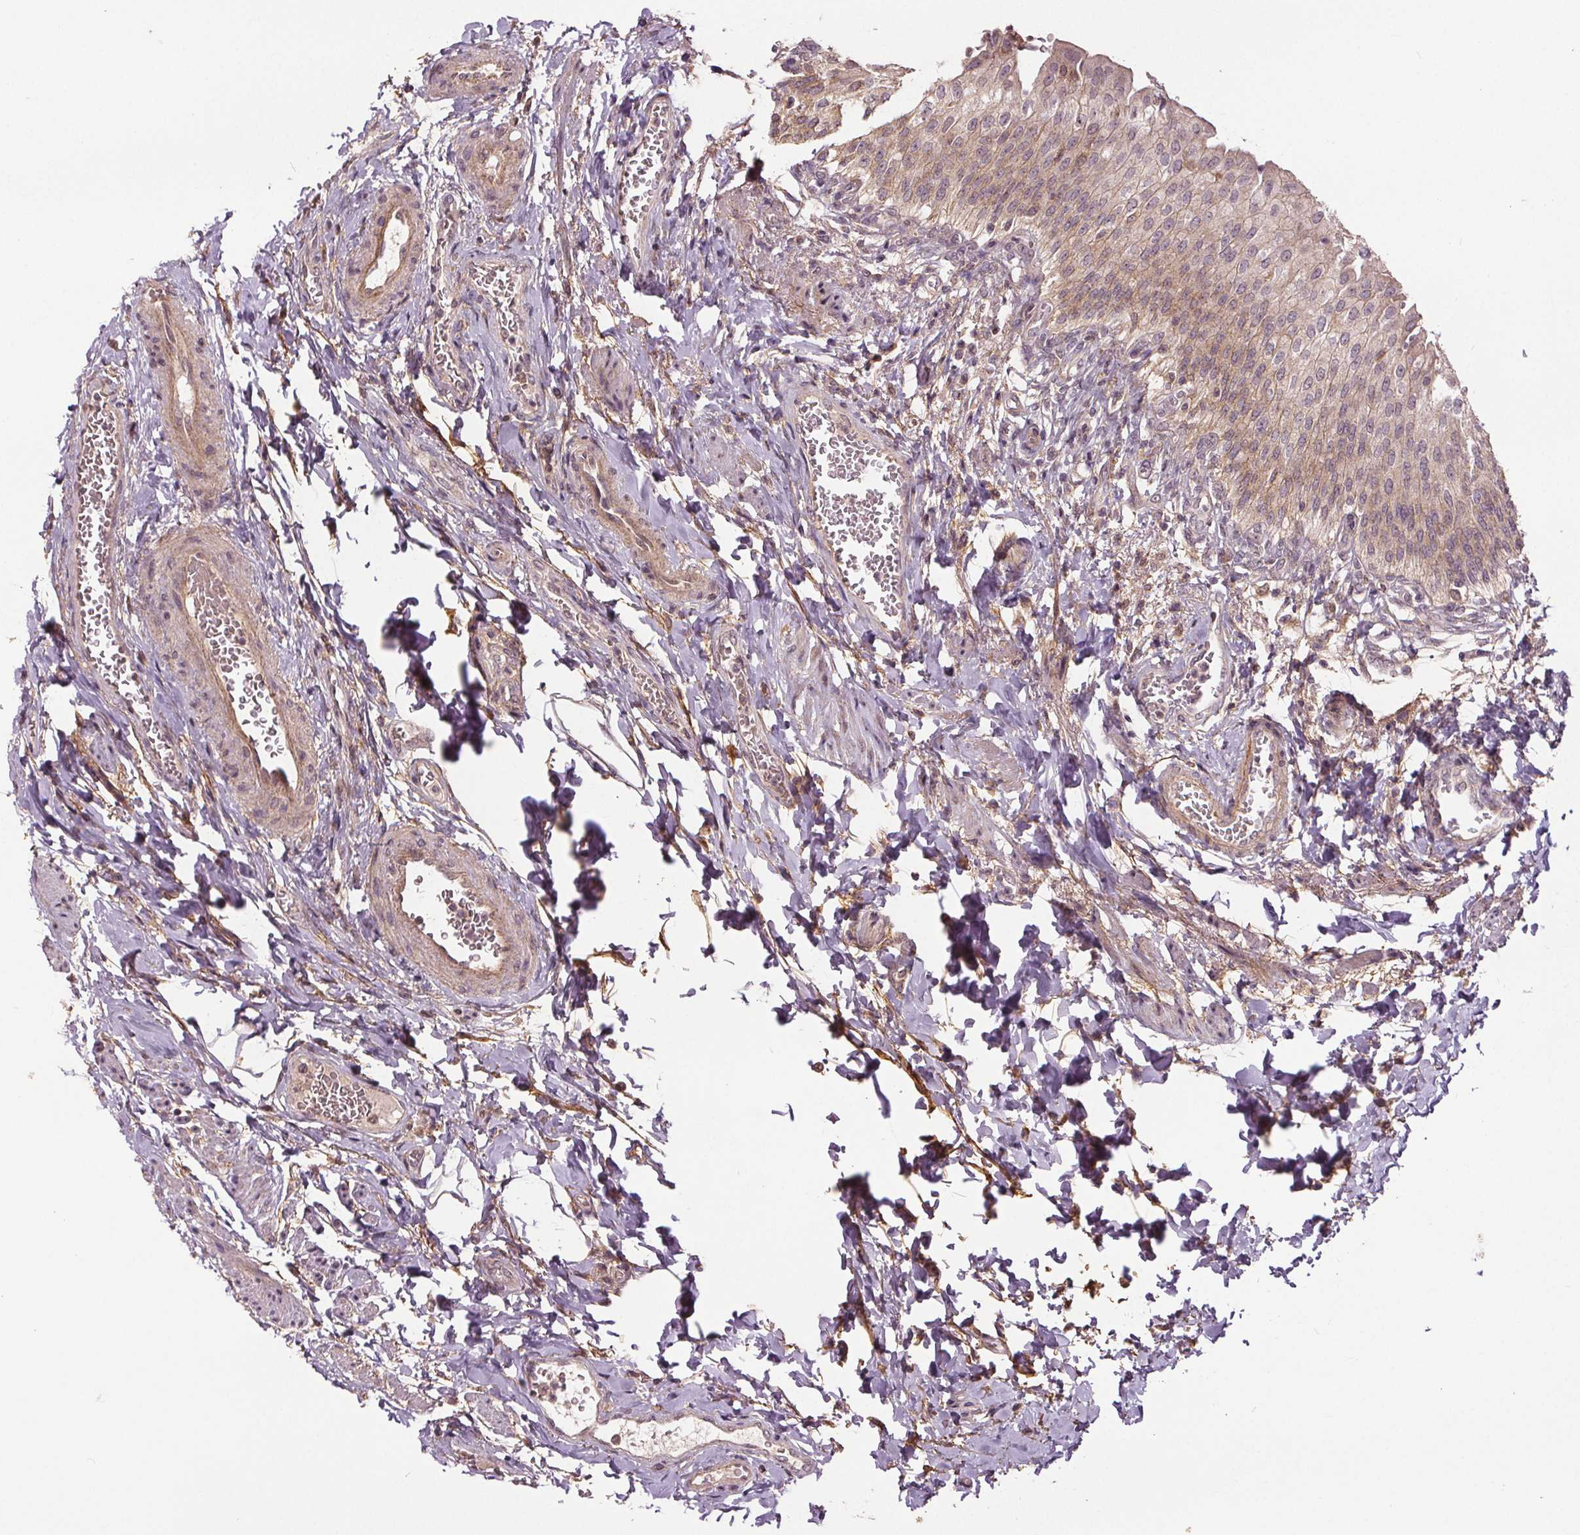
{"staining": {"intensity": "weak", "quantity": "25%-75%", "location": "cytoplasmic/membranous"}, "tissue": "urinary bladder", "cell_type": "Urothelial cells", "image_type": "normal", "snomed": [{"axis": "morphology", "description": "Normal tissue, NOS"}, {"axis": "topography", "description": "Urinary bladder"}, {"axis": "topography", "description": "Peripheral nerve tissue"}], "caption": "Immunohistochemical staining of normal urinary bladder displays 25%-75% levels of weak cytoplasmic/membranous protein expression in about 25%-75% of urothelial cells.", "gene": "EPHB3", "patient": {"sex": "female", "age": 60}}